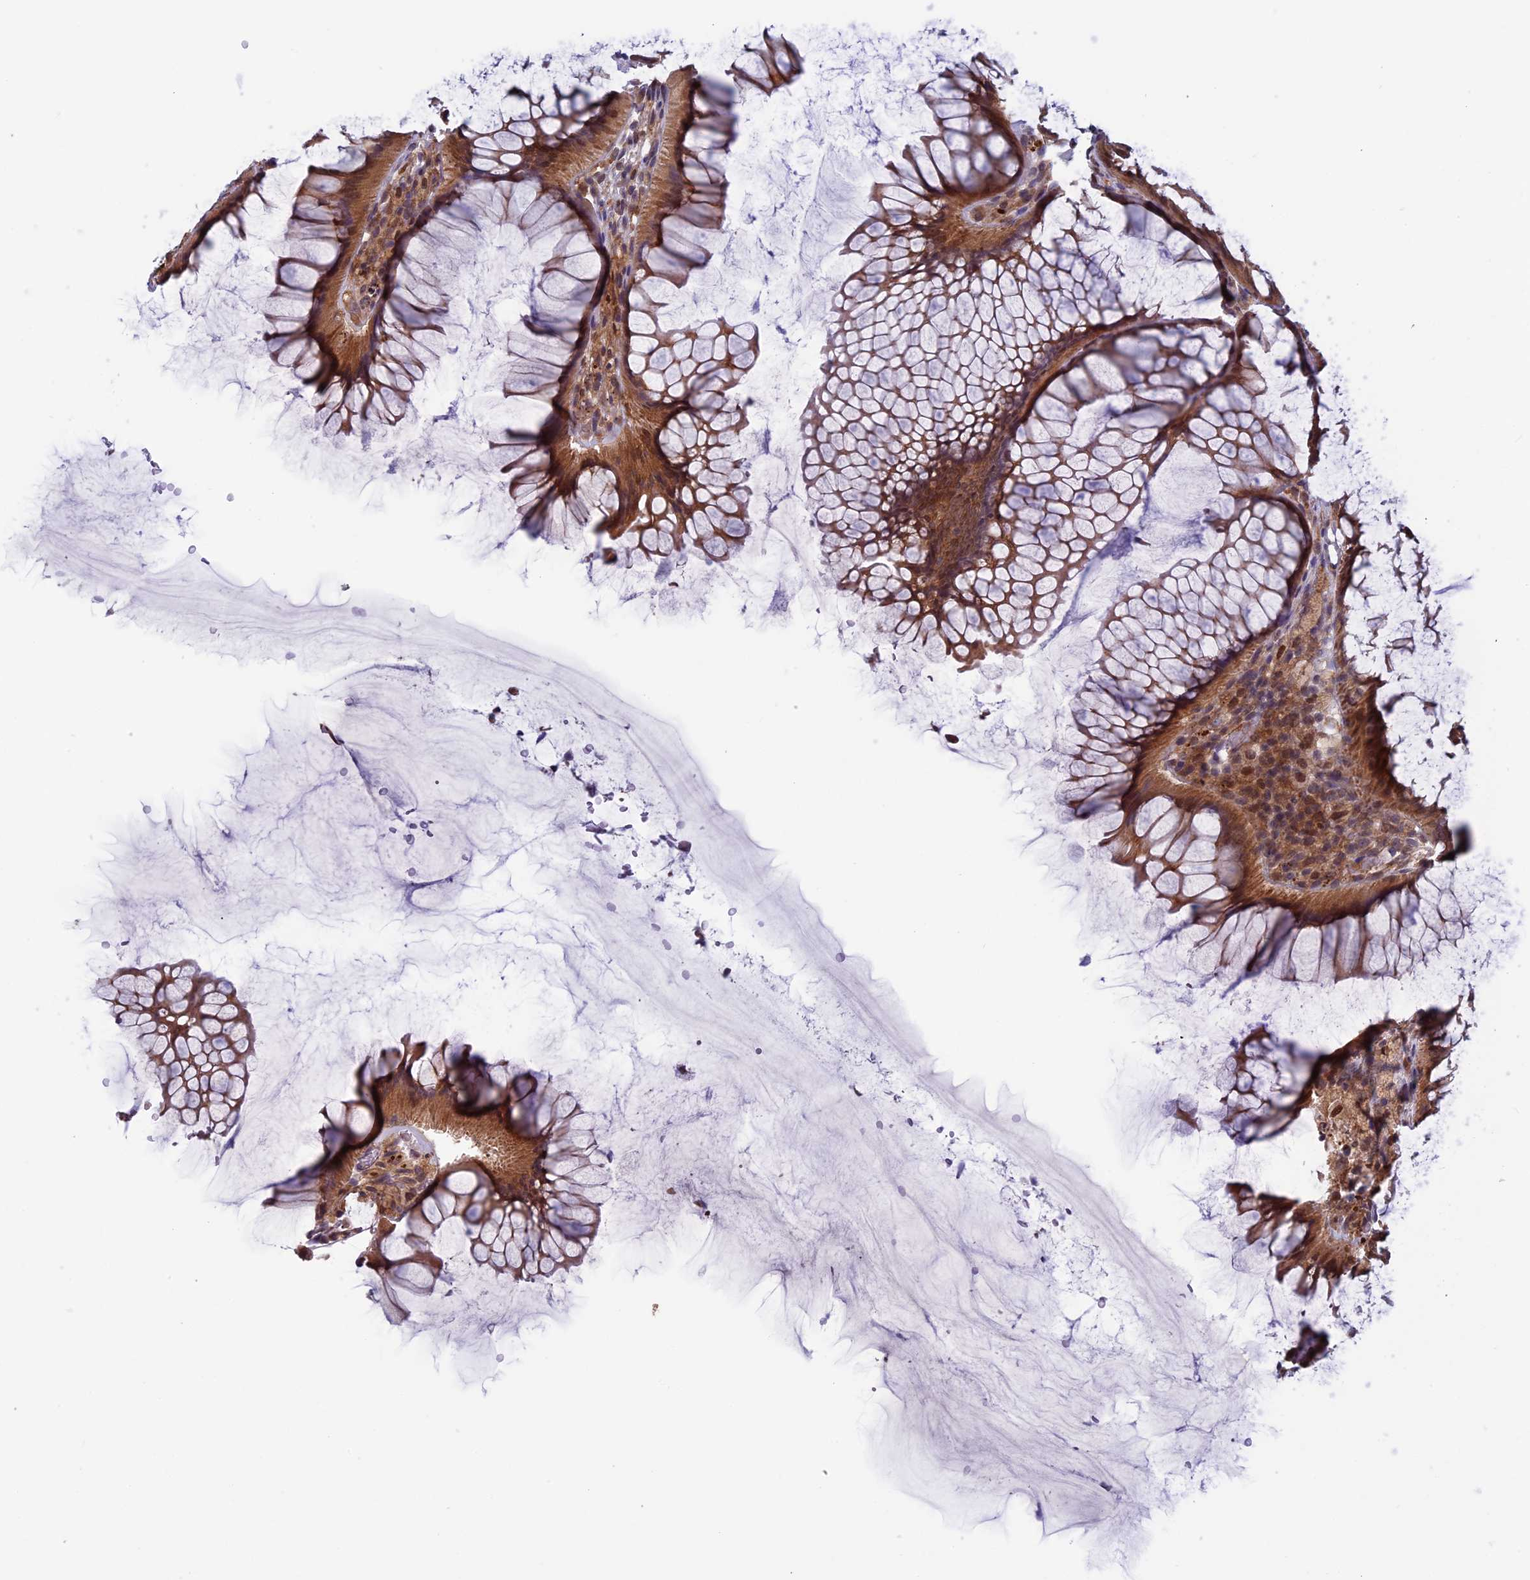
{"staining": {"intensity": "moderate", "quantity": ">75%", "location": "cytoplasmic/membranous"}, "tissue": "colon", "cell_type": "Endothelial cells", "image_type": "normal", "snomed": [{"axis": "morphology", "description": "Normal tissue, NOS"}, {"axis": "topography", "description": "Colon"}], "caption": "This photomicrograph shows unremarkable colon stained with IHC to label a protein in brown. The cytoplasmic/membranous of endothelial cells show moderate positivity for the protein. Nuclei are counter-stained blue.", "gene": "FADS1", "patient": {"sex": "female", "age": 82}}